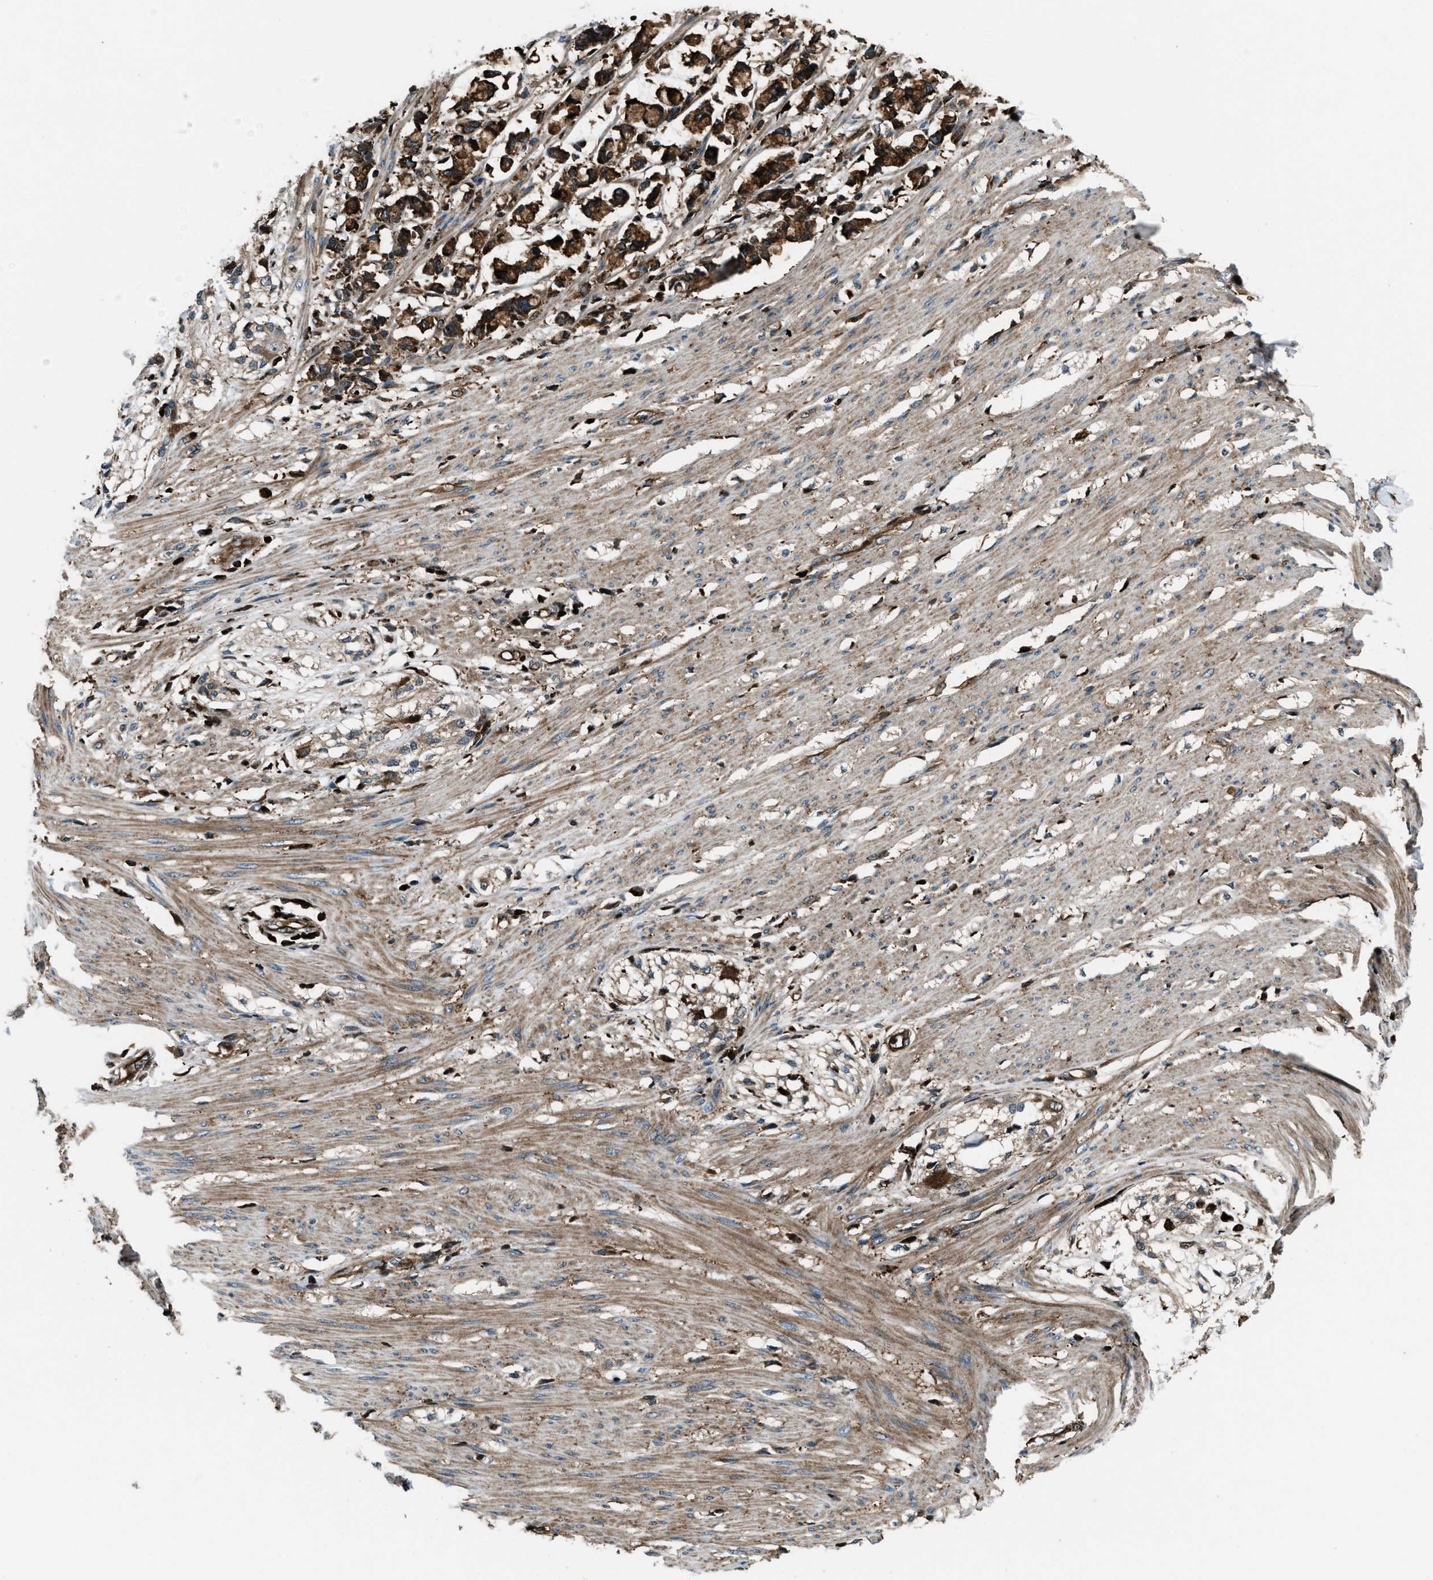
{"staining": {"intensity": "moderate", "quantity": ">75%", "location": "cytoplasmic/membranous"}, "tissue": "smooth muscle", "cell_type": "Smooth muscle cells", "image_type": "normal", "snomed": [{"axis": "morphology", "description": "Normal tissue, NOS"}, {"axis": "morphology", "description": "Adenocarcinoma, NOS"}, {"axis": "topography", "description": "Smooth muscle"}, {"axis": "topography", "description": "Colon"}], "caption": "Immunohistochemical staining of benign human smooth muscle exhibits moderate cytoplasmic/membranous protein staining in approximately >75% of smooth muscle cells.", "gene": "SNX30", "patient": {"sex": "male", "age": 14}}